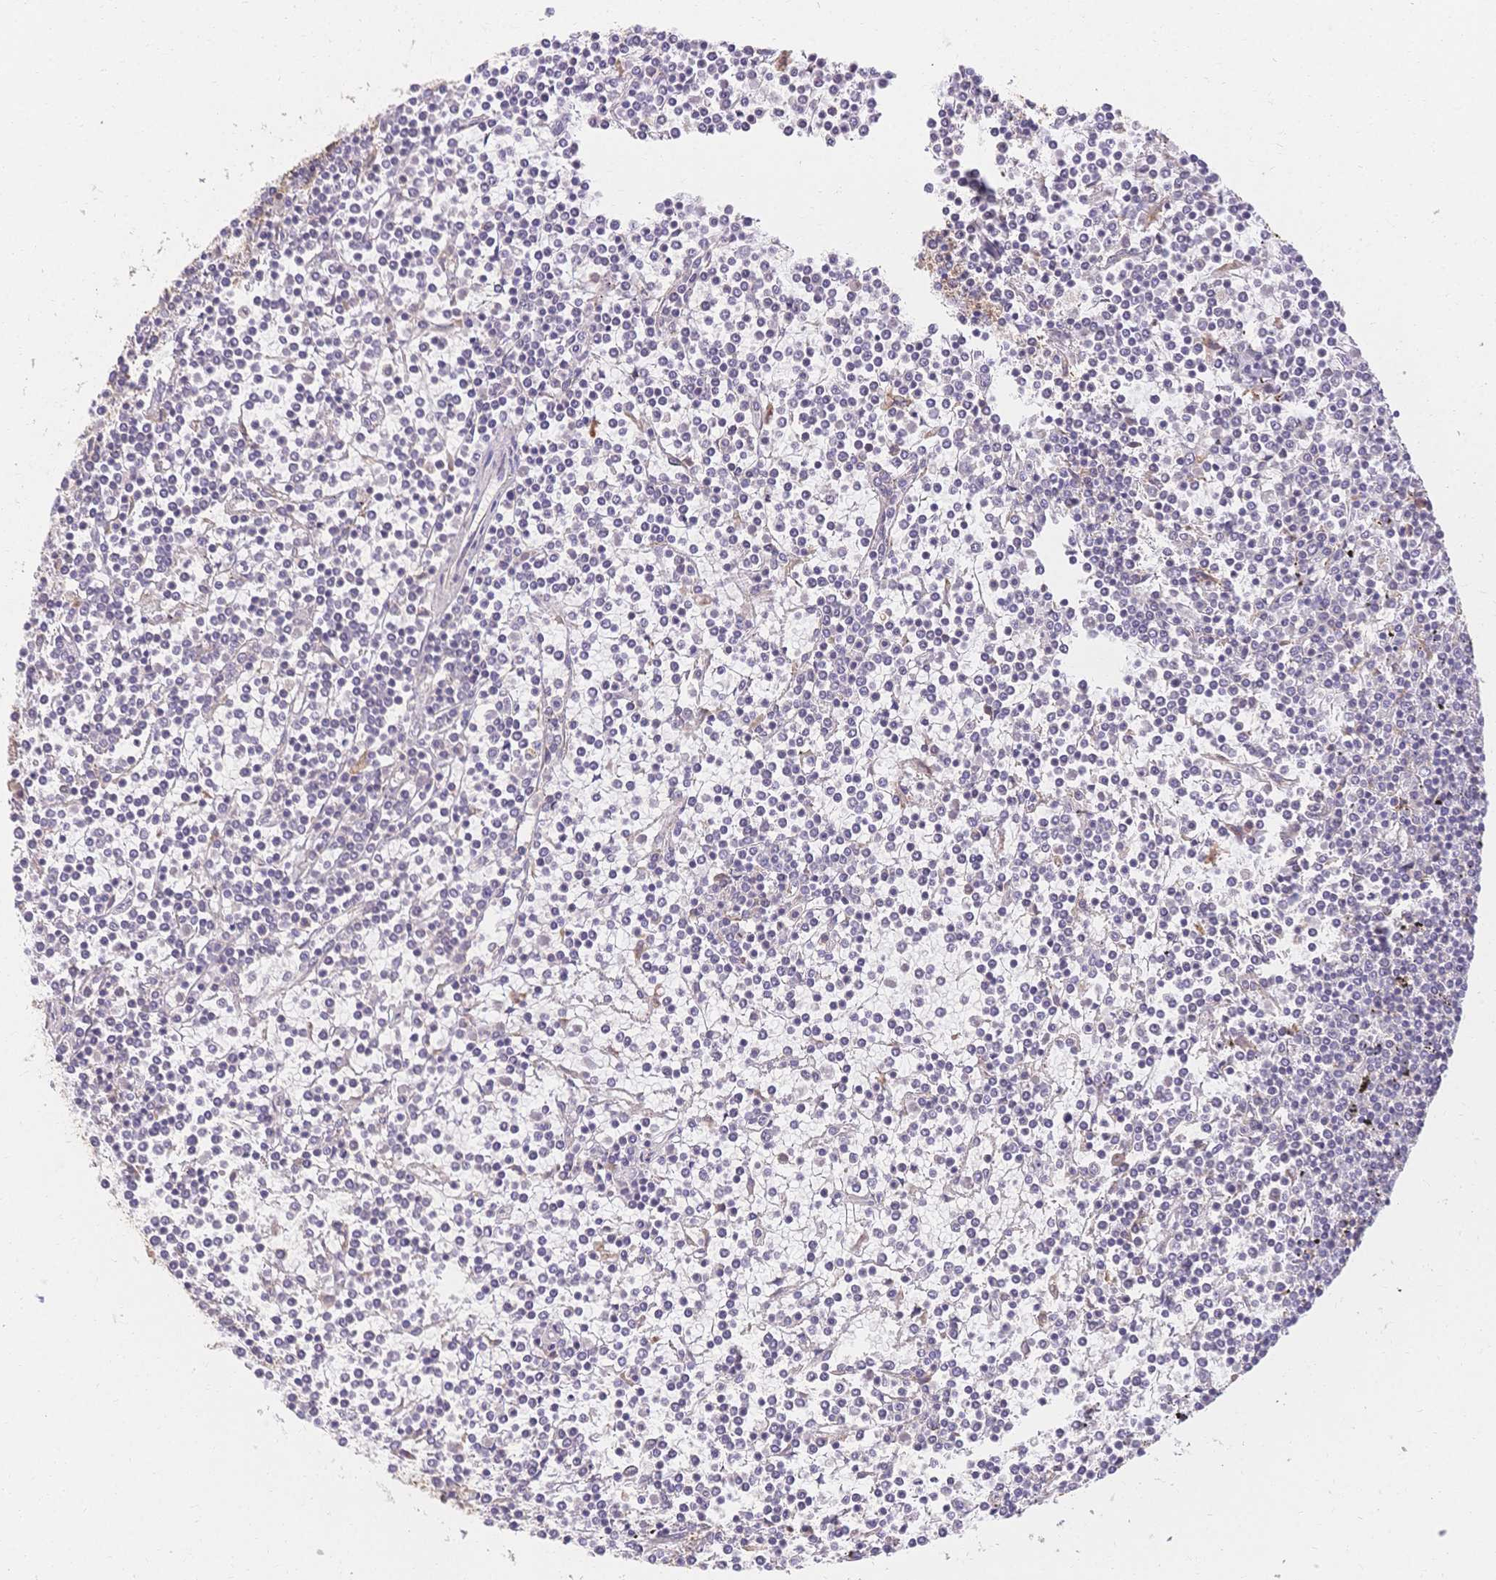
{"staining": {"intensity": "negative", "quantity": "none", "location": "none"}, "tissue": "lymphoma", "cell_type": "Tumor cells", "image_type": "cancer", "snomed": [{"axis": "morphology", "description": "Malignant lymphoma, non-Hodgkin's type, Low grade"}, {"axis": "topography", "description": "Spleen"}], "caption": "The immunohistochemistry image has no significant positivity in tumor cells of low-grade malignant lymphoma, non-Hodgkin's type tissue. The staining was performed using DAB (3,3'-diaminobenzidine) to visualize the protein expression in brown, while the nuclei were stained in blue with hematoxylin (Magnification: 20x).", "gene": "HS3ST5", "patient": {"sex": "female", "age": 19}}